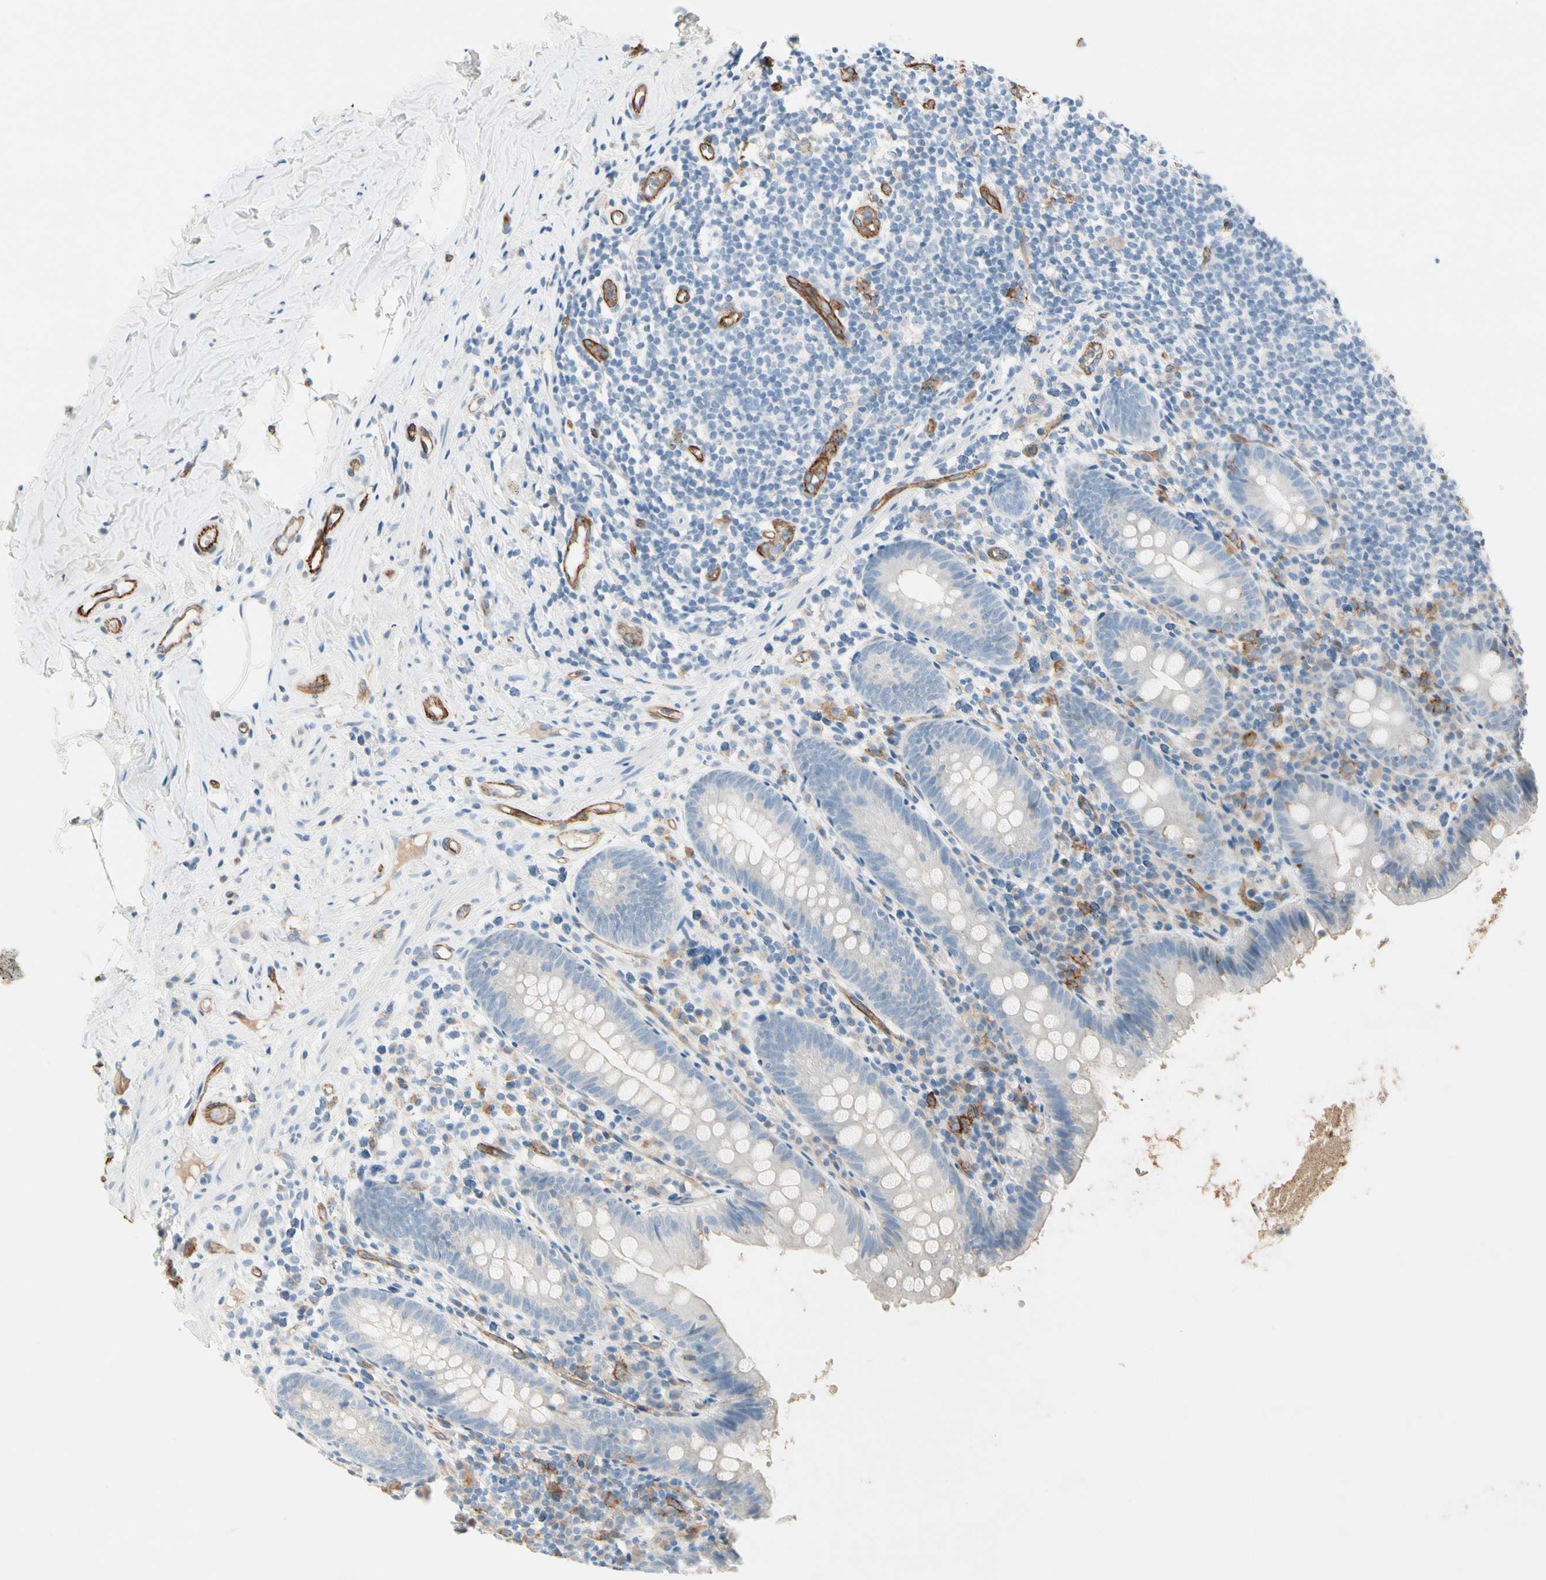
{"staining": {"intensity": "negative", "quantity": "none", "location": "none"}, "tissue": "appendix", "cell_type": "Glandular cells", "image_type": "normal", "snomed": [{"axis": "morphology", "description": "Normal tissue, NOS"}, {"axis": "topography", "description": "Appendix"}], "caption": "This is an immunohistochemistry histopathology image of benign appendix. There is no positivity in glandular cells.", "gene": "CD93", "patient": {"sex": "male", "age": 52}}